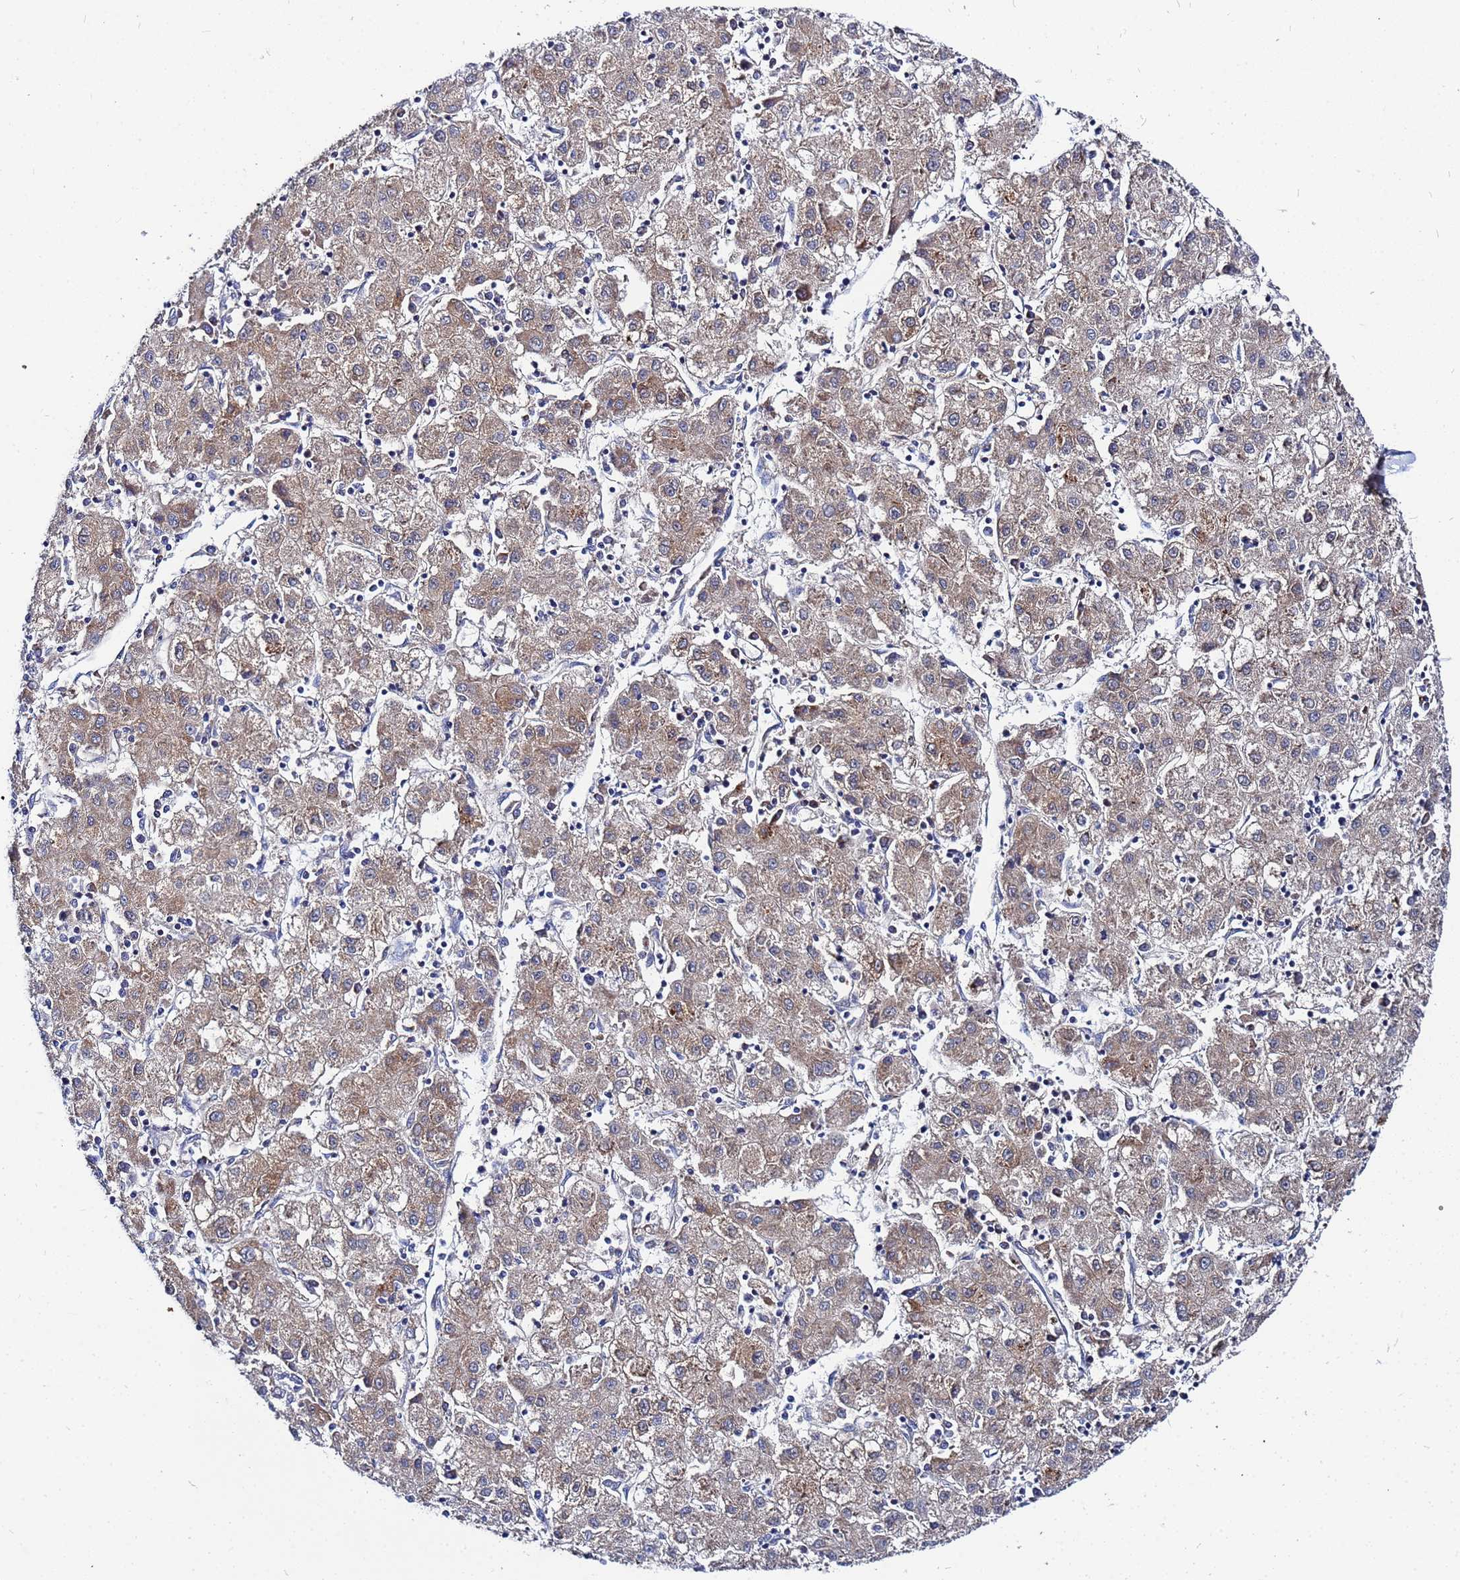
{"staining": {"intensity": "moderate", "quantity": ">75%", "location": "cytoplasmic/membranous"}, "tissue": "liver cancer", "cell_type": "Tumor cells", "image_type": "cancer", "snomed": [{"axis": "morphology", "description": "Carcinoma, Hepatocellular, NOS"}, {"axis": "topography", "description": "Liver"}], "caption": "This micrograph displays liver hepatocellular carcinoma stained with immunohistochemistry (IHC) to label a protein in brown. The cytoplasmic/membranous of tumor cells show moderate positivity for the protein. Nuclei are counter-stained blue.", "gene": "FAHD2A", "patient": {"sex": "male", "age": 72}}